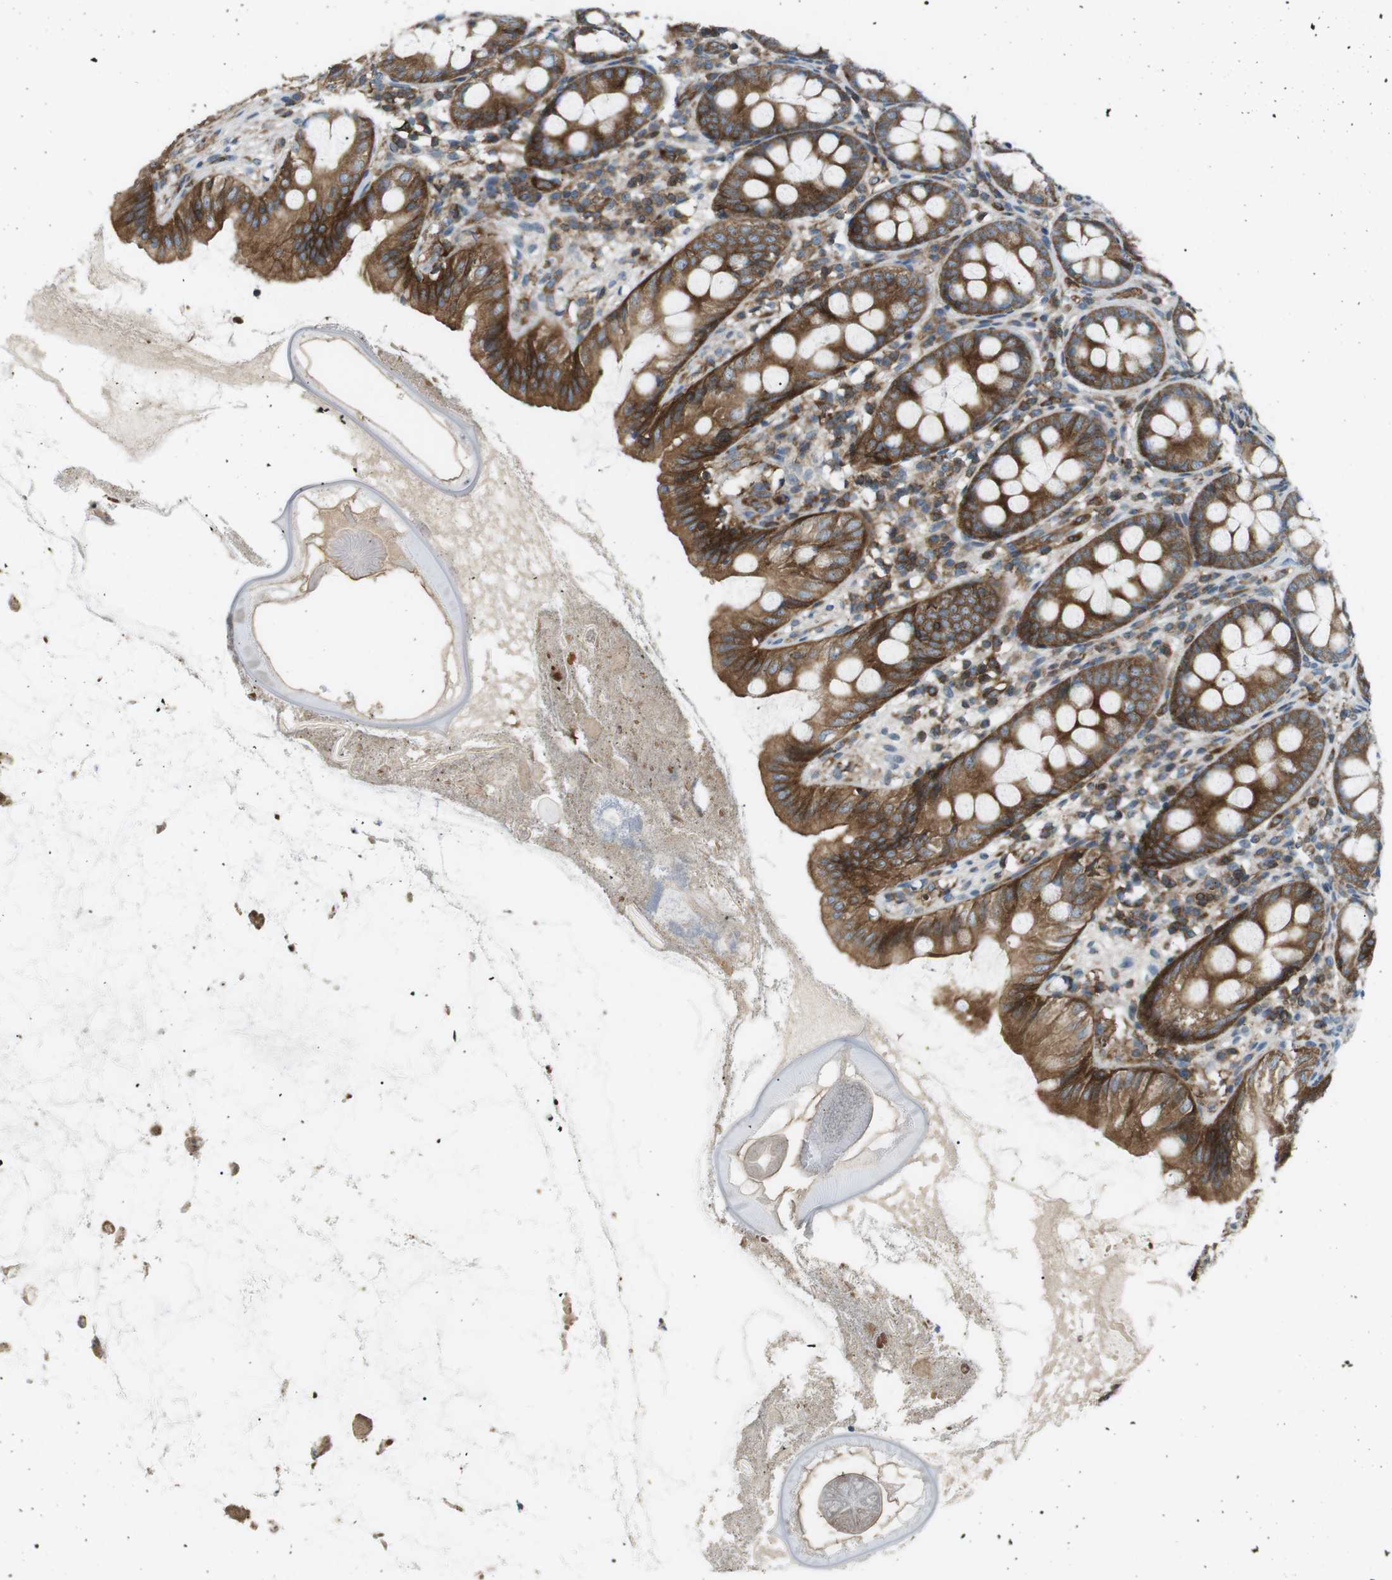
{"staining": {"intensity": "strong", "quantity": ">75%", "location": "cytoplasmic/membranous"}, "tissue": "appendix", "cell_type": "Glandular cells", "image_type": "normal", "snomed": [{"axis": "morphology", "description": "Normal tissue, NOS"}, {"axis": "topography", "description": "Appendix"}], "caption": "There is high levels of strong cytoplasmic/membranous expression in glandular cells of unremarkable appendix, as demonstrated by immunohistochemical staining (brown color).", "gene": "FLII", "patient": {"sex": "female", "age": 77}}